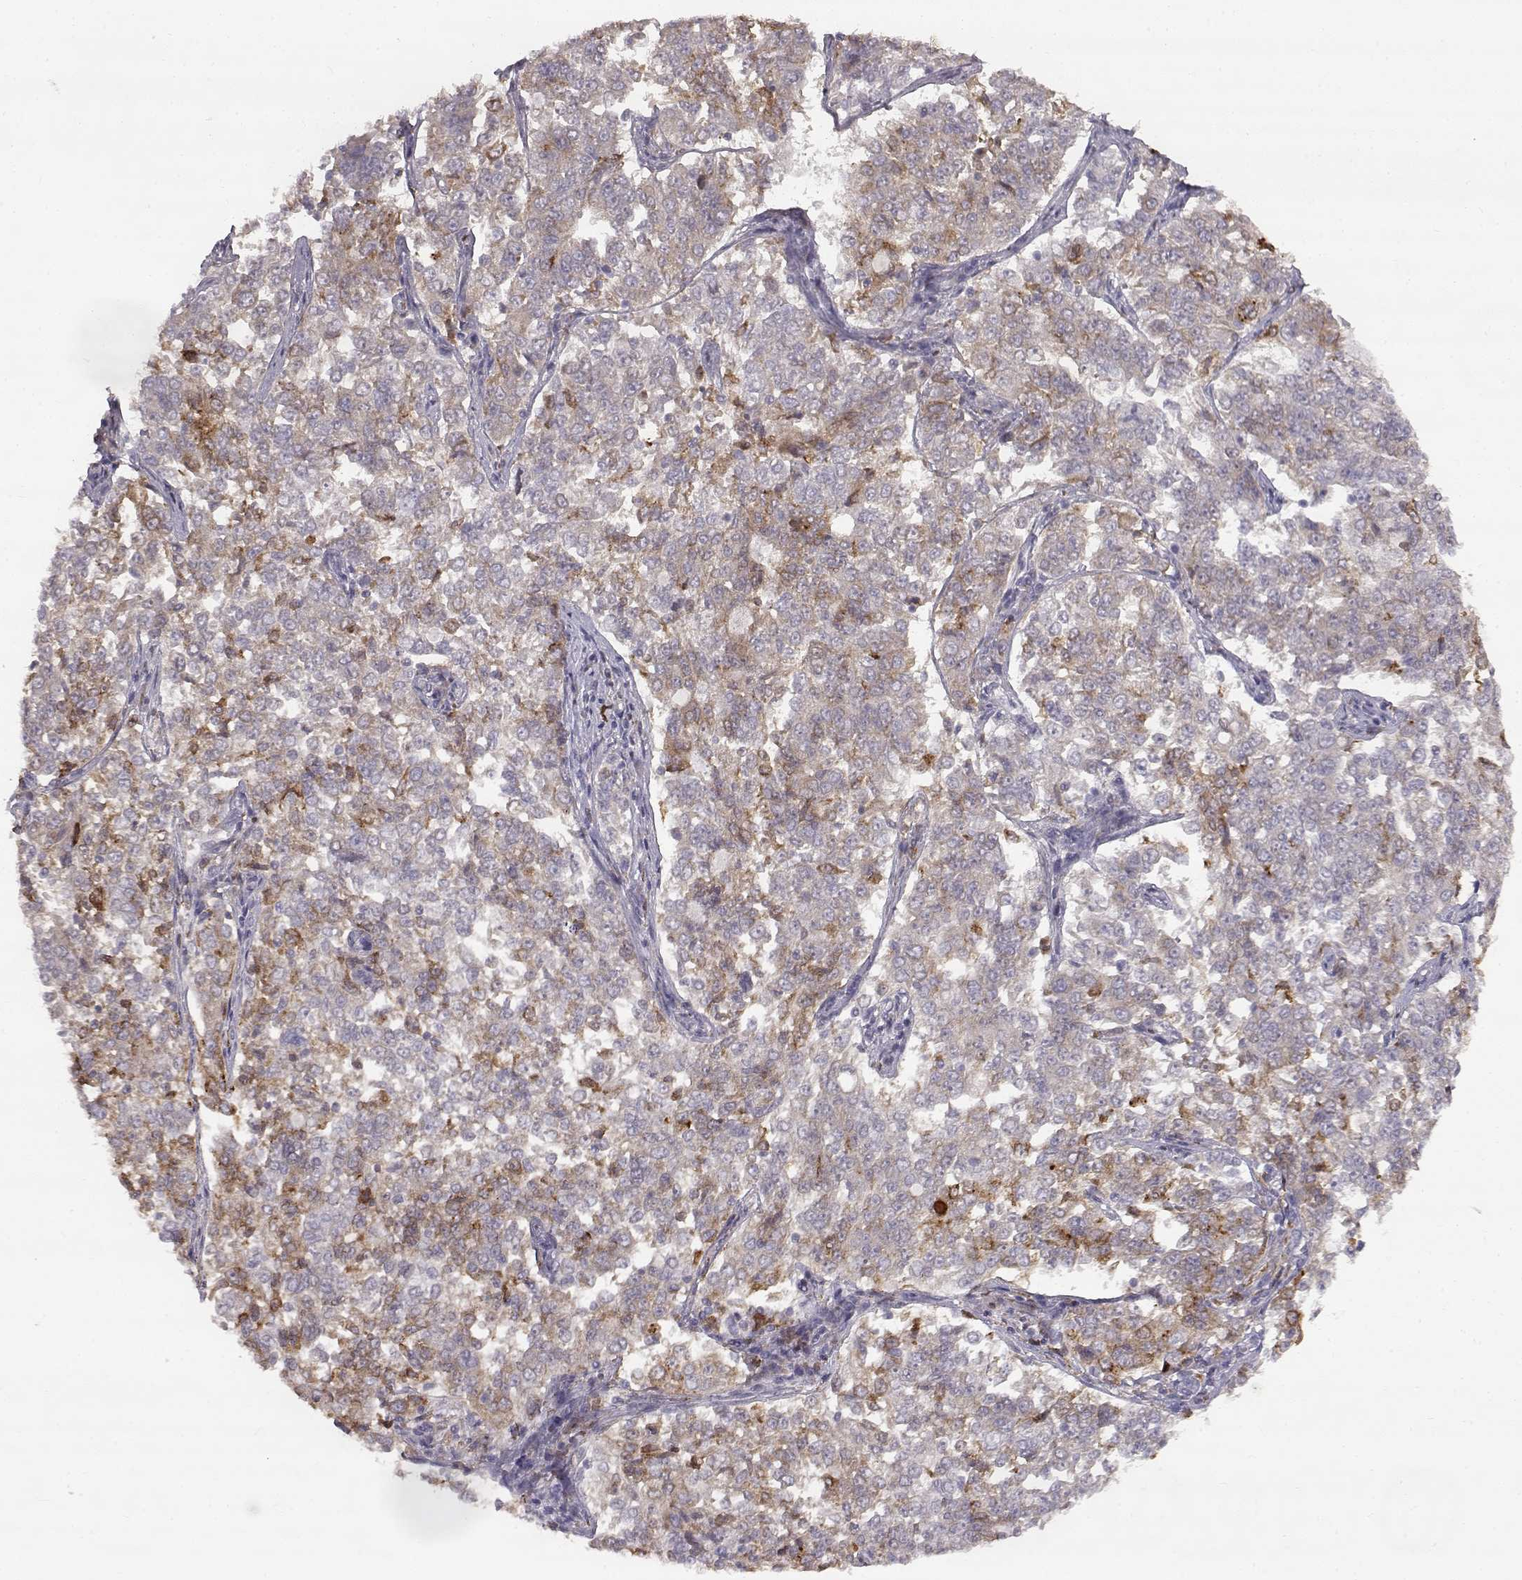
{"staining": {"intensity": "weak", "quantity": ">75%", "location": "cytoplasmic/membranous"}, "tissue": "endometrial cancer", "cell_type": "Tumor cells", "image_type": "cancer", "snomed": [{"axis": "morphology", "description": "Adenocarcinoma, NOS"}, {"axis": "topography", "description": "Endometrium"}], "caption": "Immunohistochemical staining of human endometrial cancer (adenocarcinoma) demonstrates low levels of weak cytoplasmic/membranous protein expression in about >75% of tumor cells.", "gene": "SPAG17", "patient": {"sex": "female", "age": 43}}